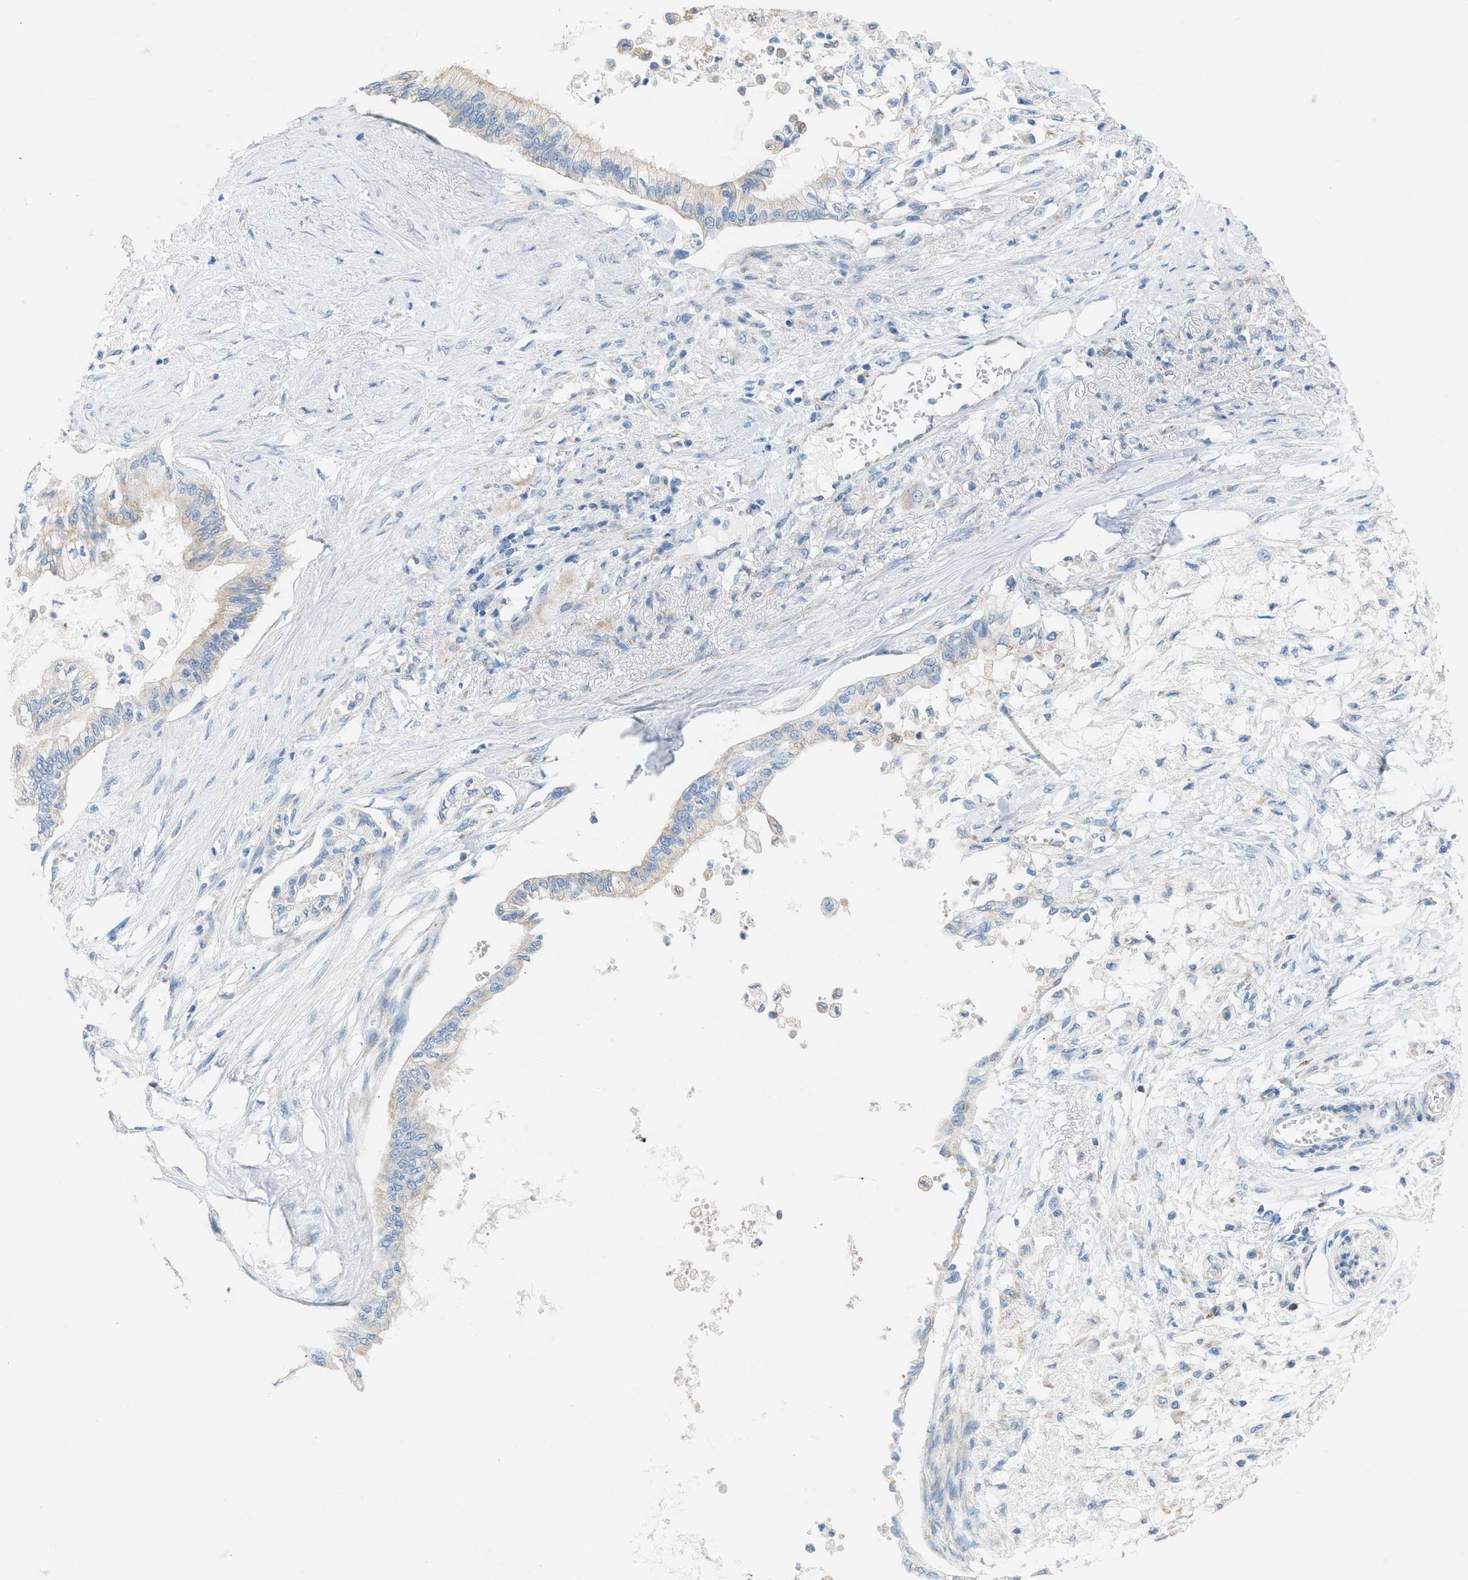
{"staining": {"intensity": "weak", "quantity": "<25%", "location": "cytoplasmic/membranous"}, "tissue": "pancreatic cancer", "cell_type": "Tumor cells", "image_type": "cancer", "snomed": [{"axis": "morphology", "description": "Normal tissue, NOS"}, {"axis": "morphology", "description": "Adenocarcinoma, NOS"}, {"axis": "topography", "description": "Pancreas"}, {"axis": "topography", "description": "Duodenum"}], "caption": "Tumor cells show no significant protein positivity in adenocarcinoma (pancreatic).", "gene": "NDUFS8", "patient": {"sex": "female", "age": 60}}